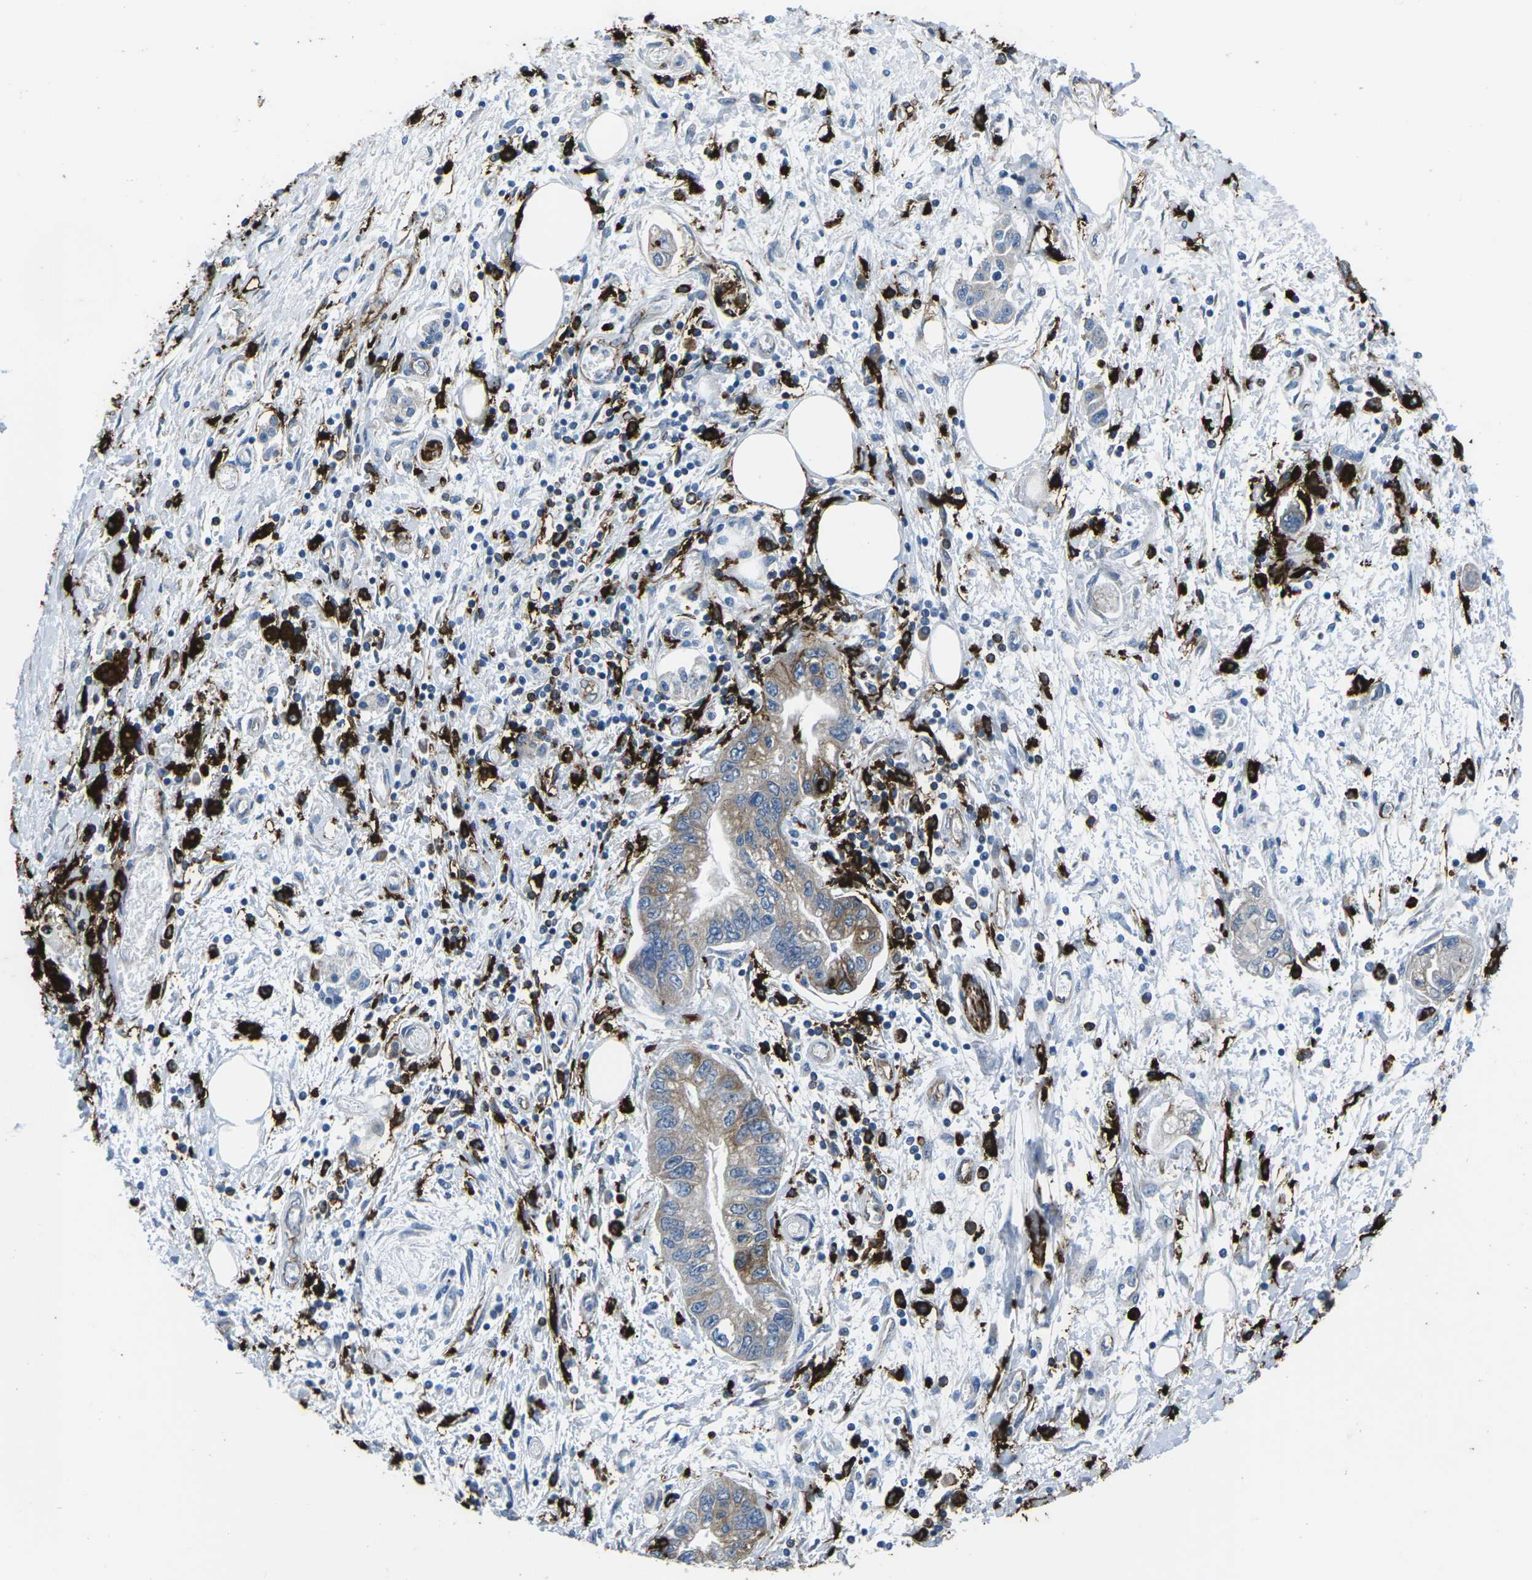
{"staining": {"intensity": "moderate", "quantity": "<25%", "location": "cytoplasmic/membranous"}, "tissue": "pancreatic cancer", "cell_type": "Tumor cells", "image_type": "cancer", "snomed": [{"axis": "morphology", "description": "Adenocarcinoma, NOS"}, {"axis": "topography", "description": "Pancreas"}], "caption": "Human adenocarcinoma (pancreatic) stained with a protein marker exhibits moderate staining in tumor cells.", "gene": "PTPN1", "patient": {"sex": "male", "age": 56}}